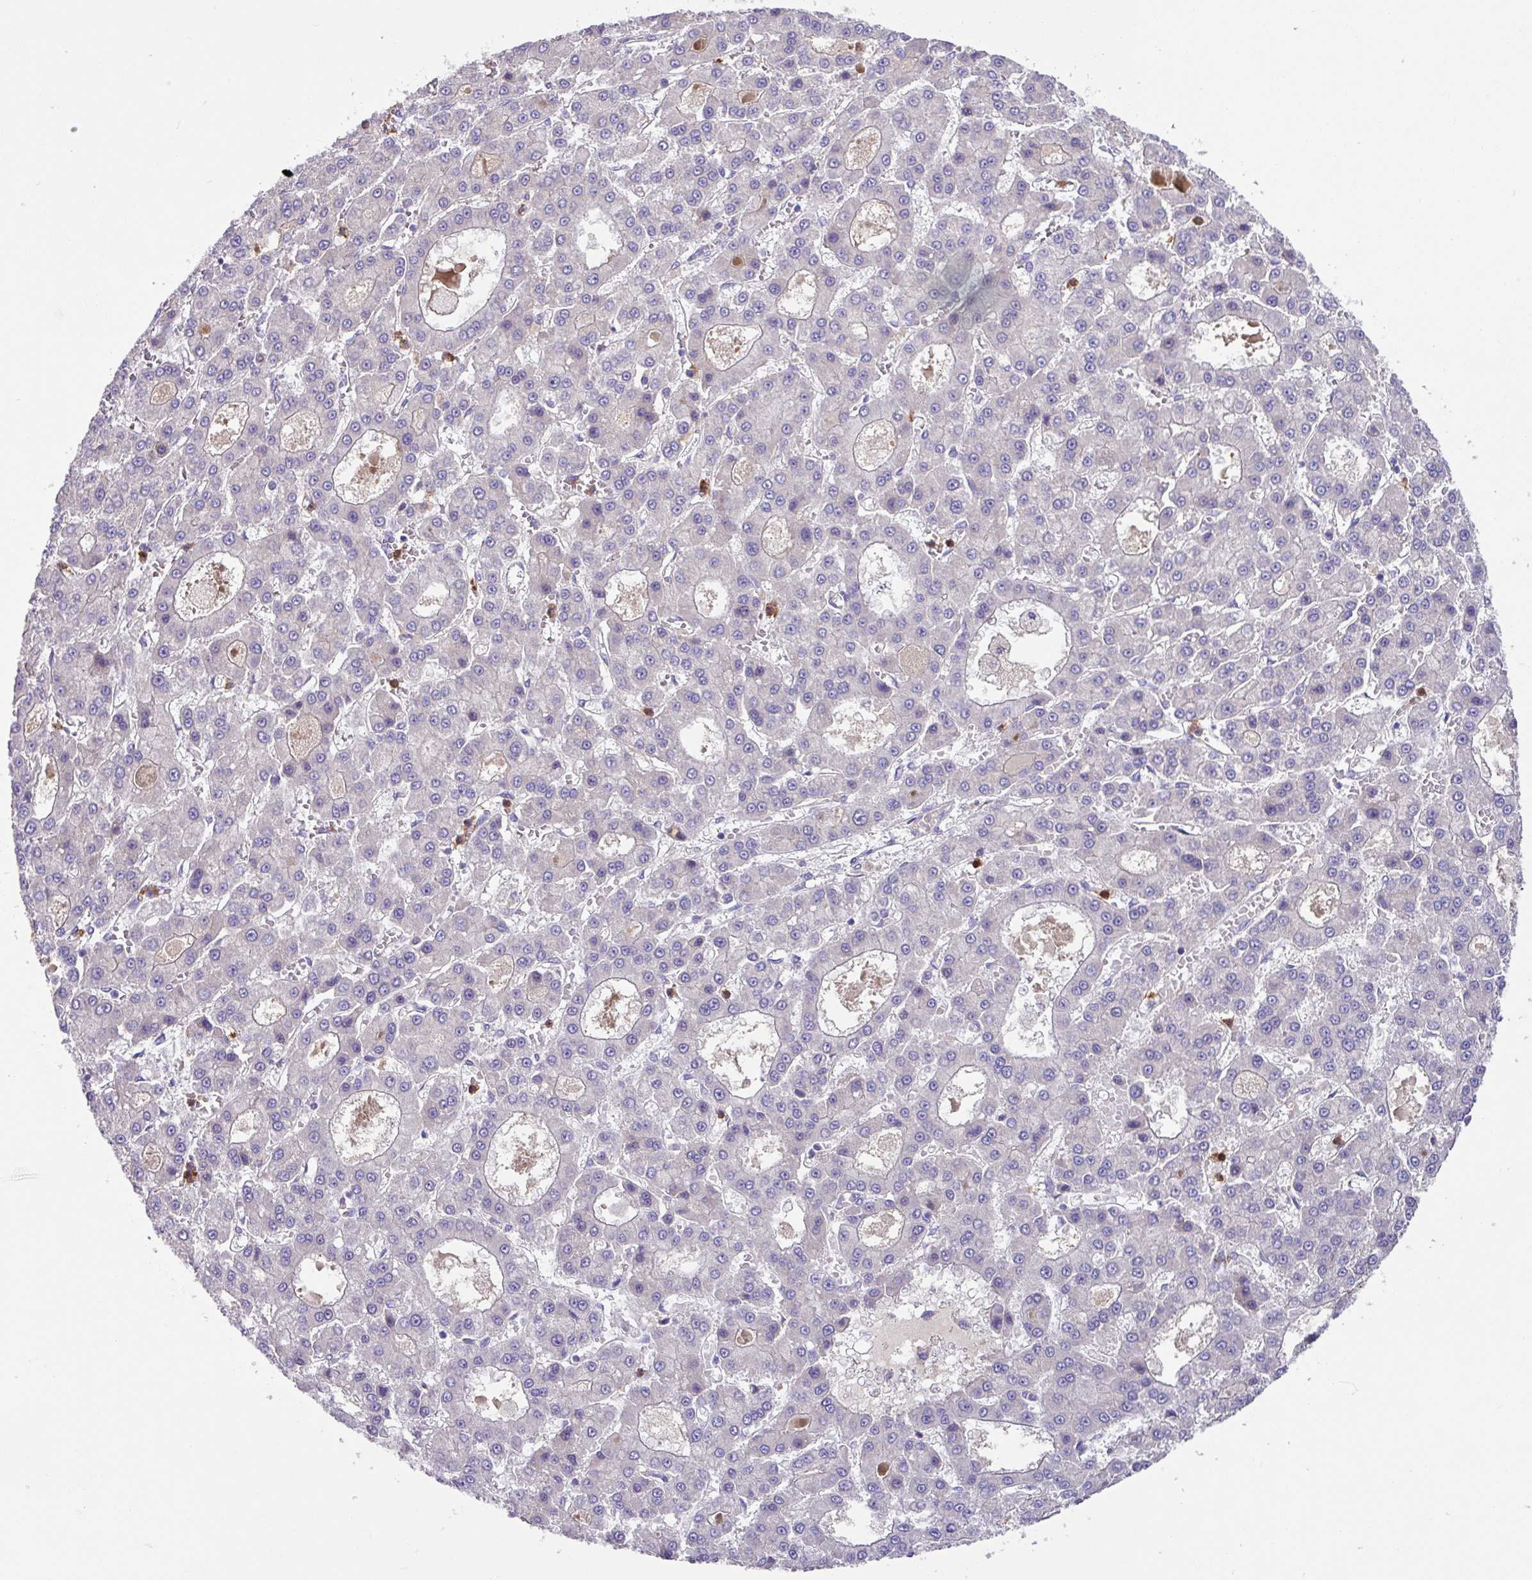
{"staining": {"intensity": "negative", "quantity": "none", "location": "none"}, "tissue": "liver cancer", "cell_type": "Tumor cells", "image_type": "cancer", "snomed": [{"axis": "morphology", "description": "Carcinoma, Hepatocellular, NOS"}, {"axis": "topography", "description": "Liver"}], "caption": "High power microscopy image of an IHC micrograph of liver hepatocellular carcinoma, revealing no significant staining in tumor cells.", "gene": "CRISP3", "patient": {"sex": "male", "age": 70}}